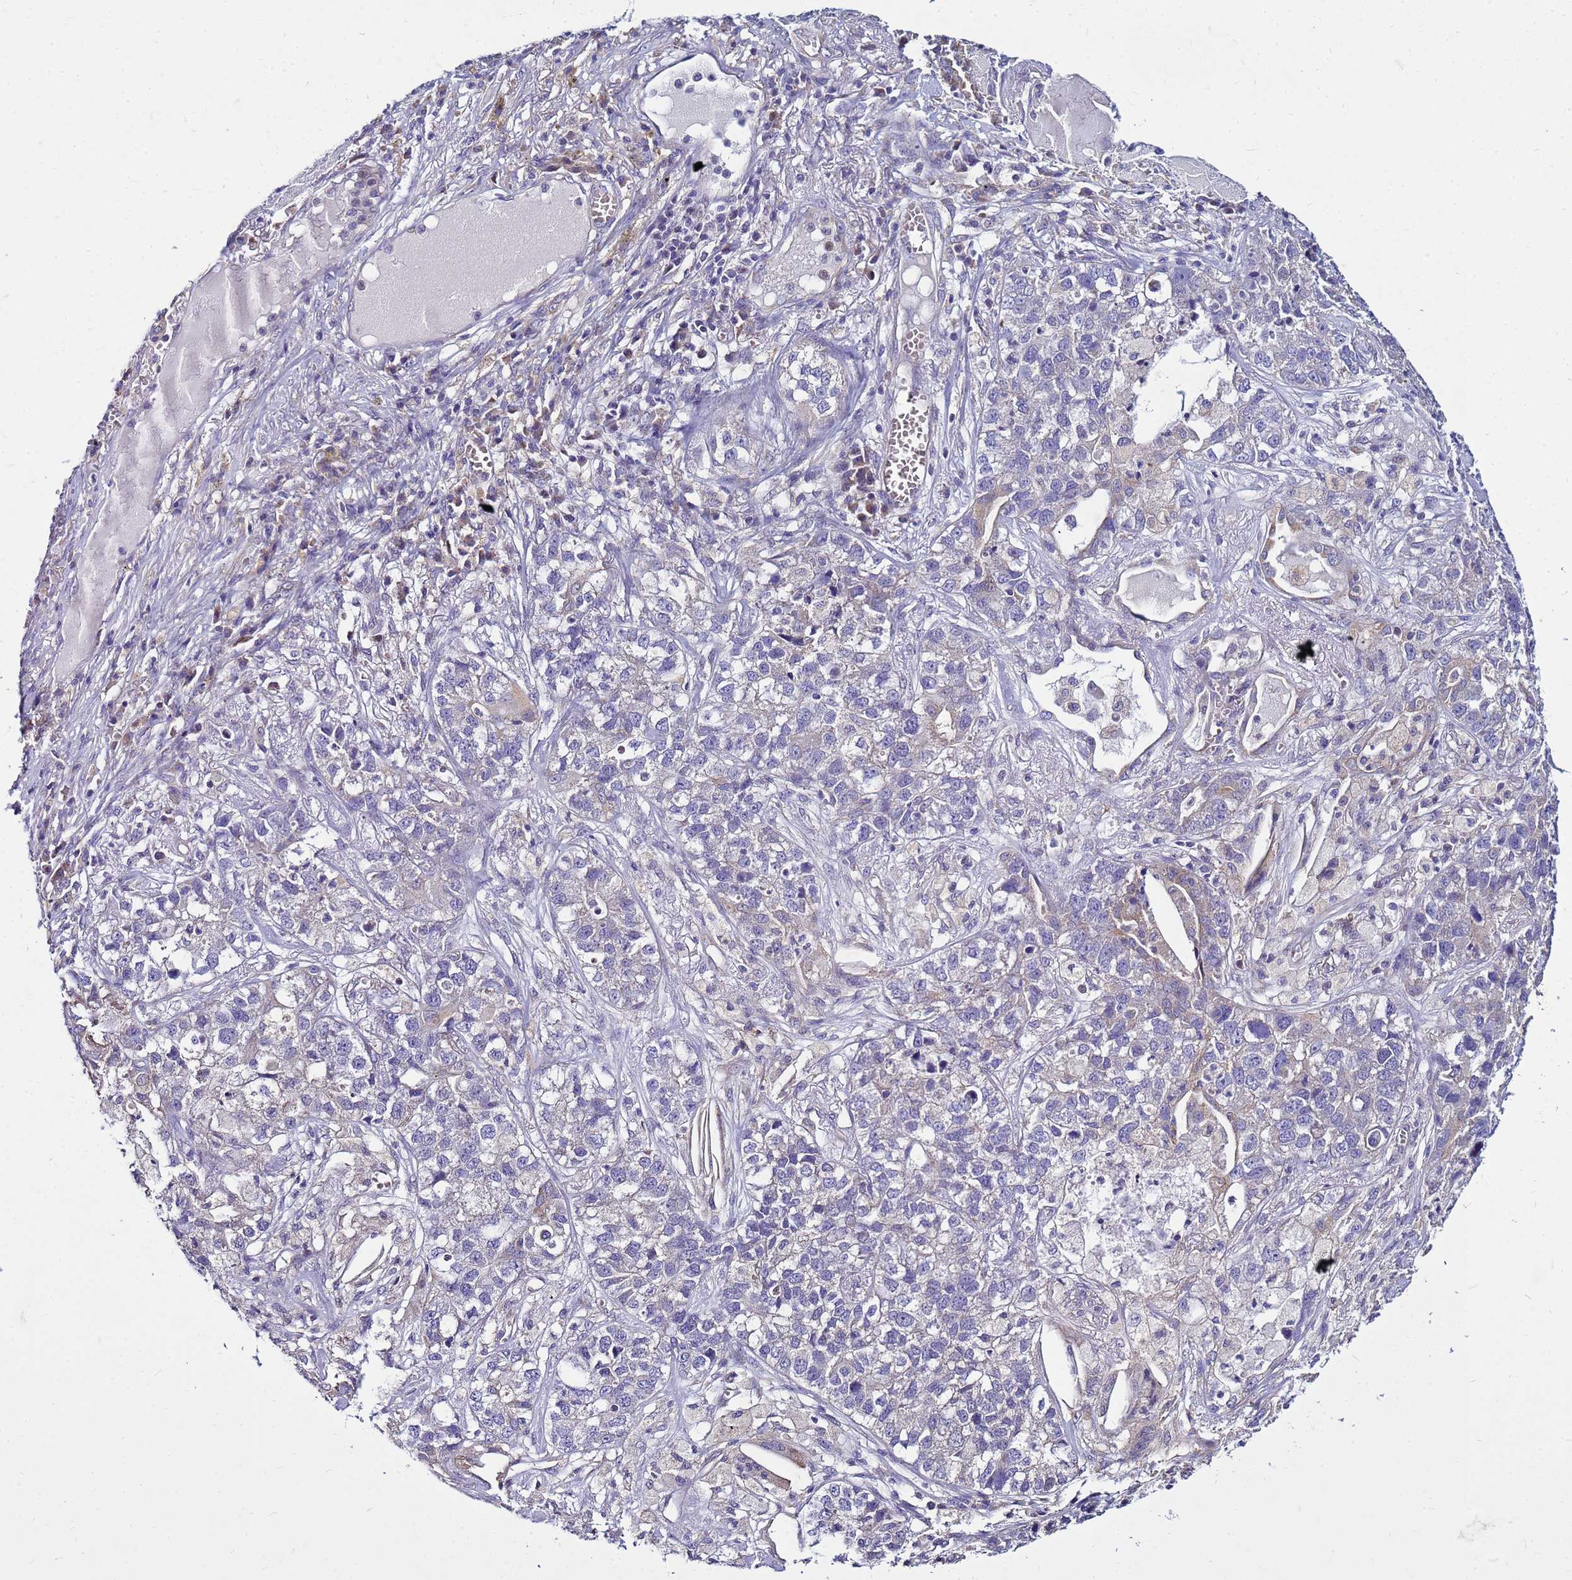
{"staining": {"intensity": "negative", "quantity": "none", "location": "none"}, "tissue": "lung cancer", "cell_type": "Tumor cells", "image_type": "cancer", "snomed": [{"axis": "morphology", "description": "Adenocarcinoma, NOS"}, {"axis": "topography", "description": "Lung"}], "caption": "Tumor cells show no significant protein expression in lung cancer (adenocarcinoma).", "gene": "PKD1", "patient": {"sex": "male", "age": 49}}